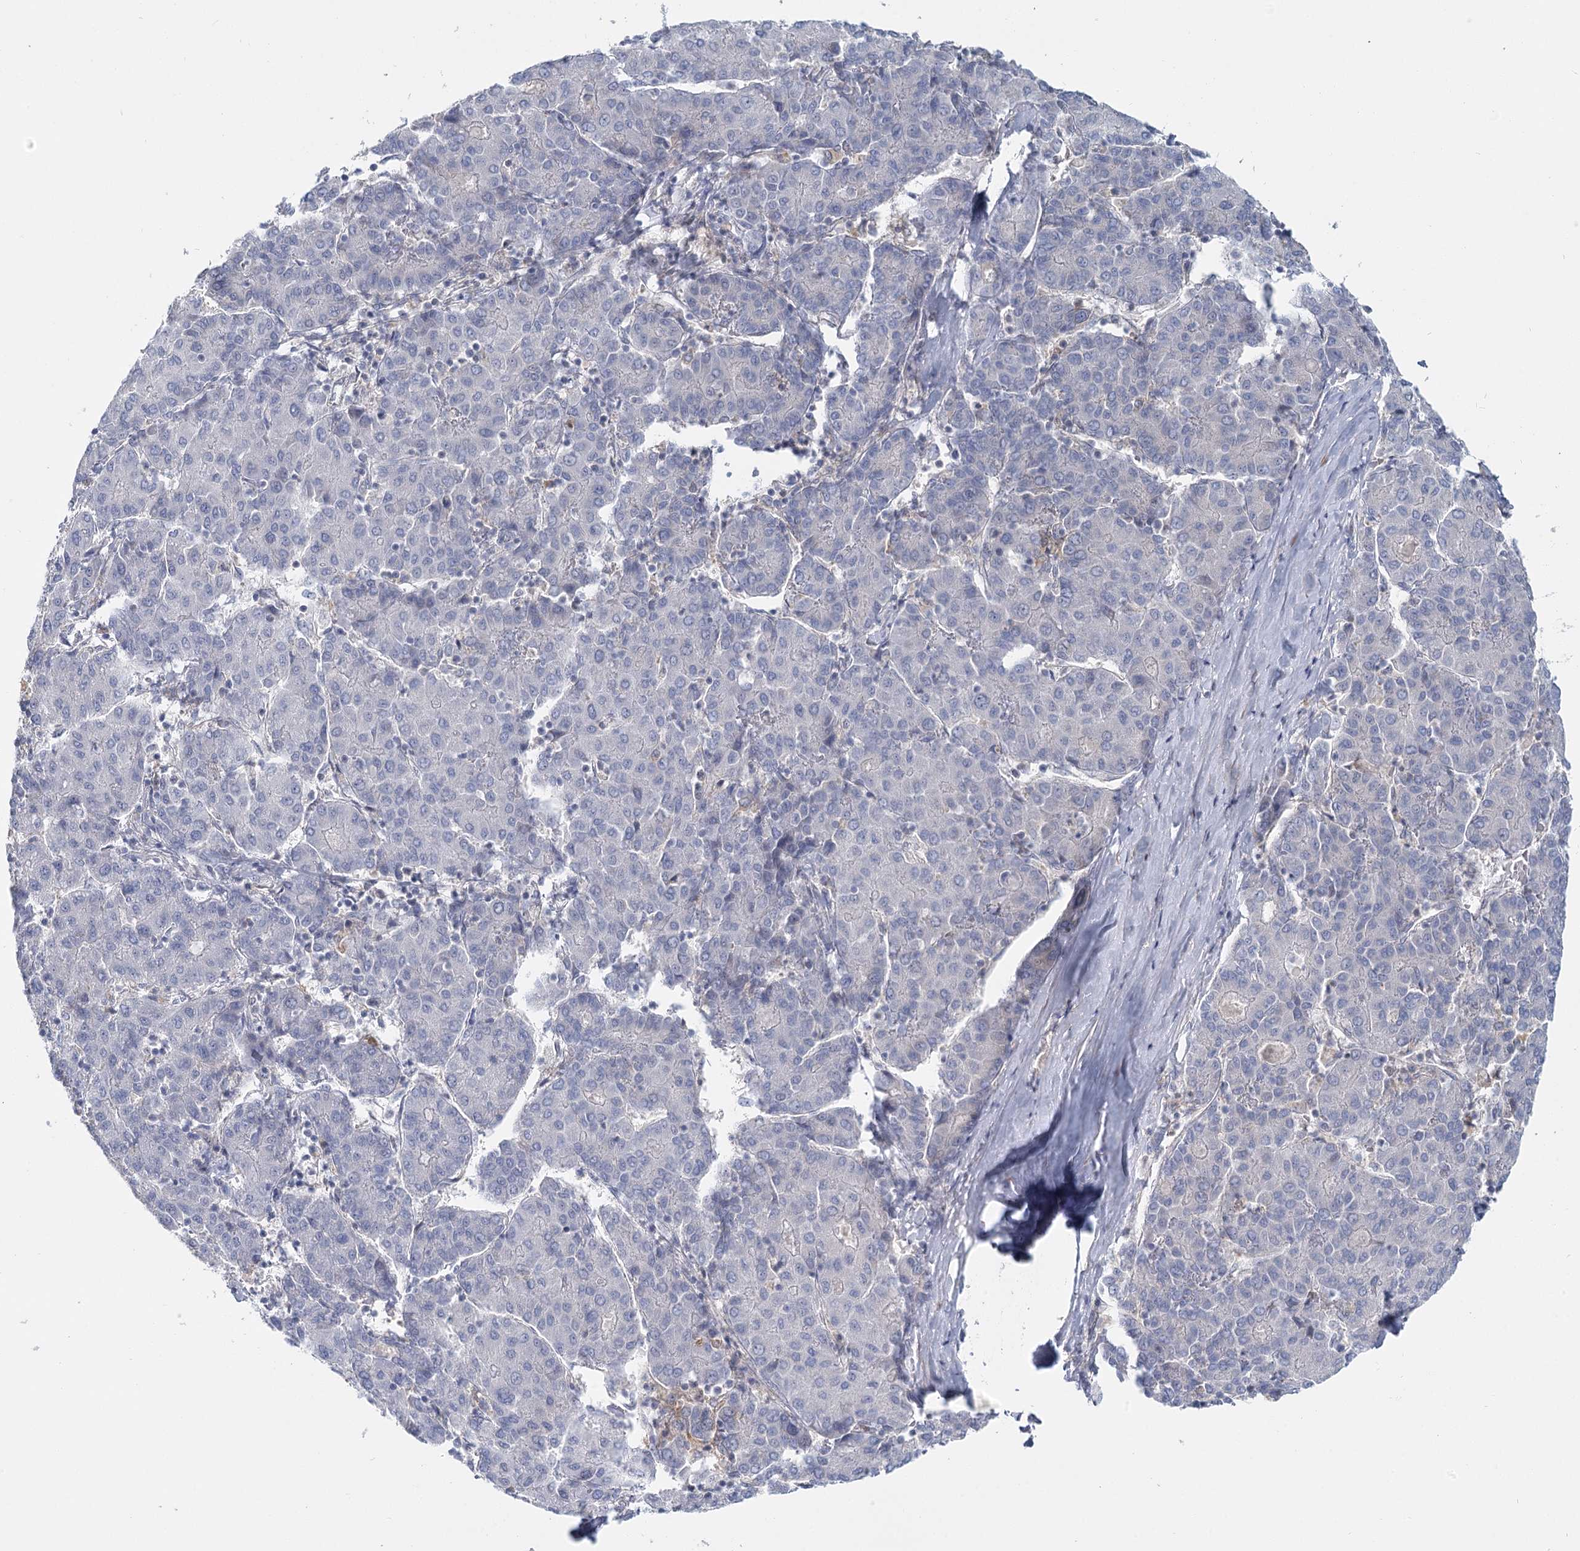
{"staining": {"intensity": "negative", "quantity": "none", "location": "none"}, "tissue": "liver cancer", "cell_type": "Tumor cells", "image_type": "cancer", "snomed": [{"axis": "morphology", "description": "Carcinoma, Hepatocellular, NOS"}, {"axis": "topography", "description": "Liver"}], "caption": "Immunohistochemistry (IHC) micrograph of neoplastic tissue: human liver cancer stained with DAB displays no significant protein expression in tumor cells.", "gene": "USP11", "patient": {"sex": "male", "age": 65}}